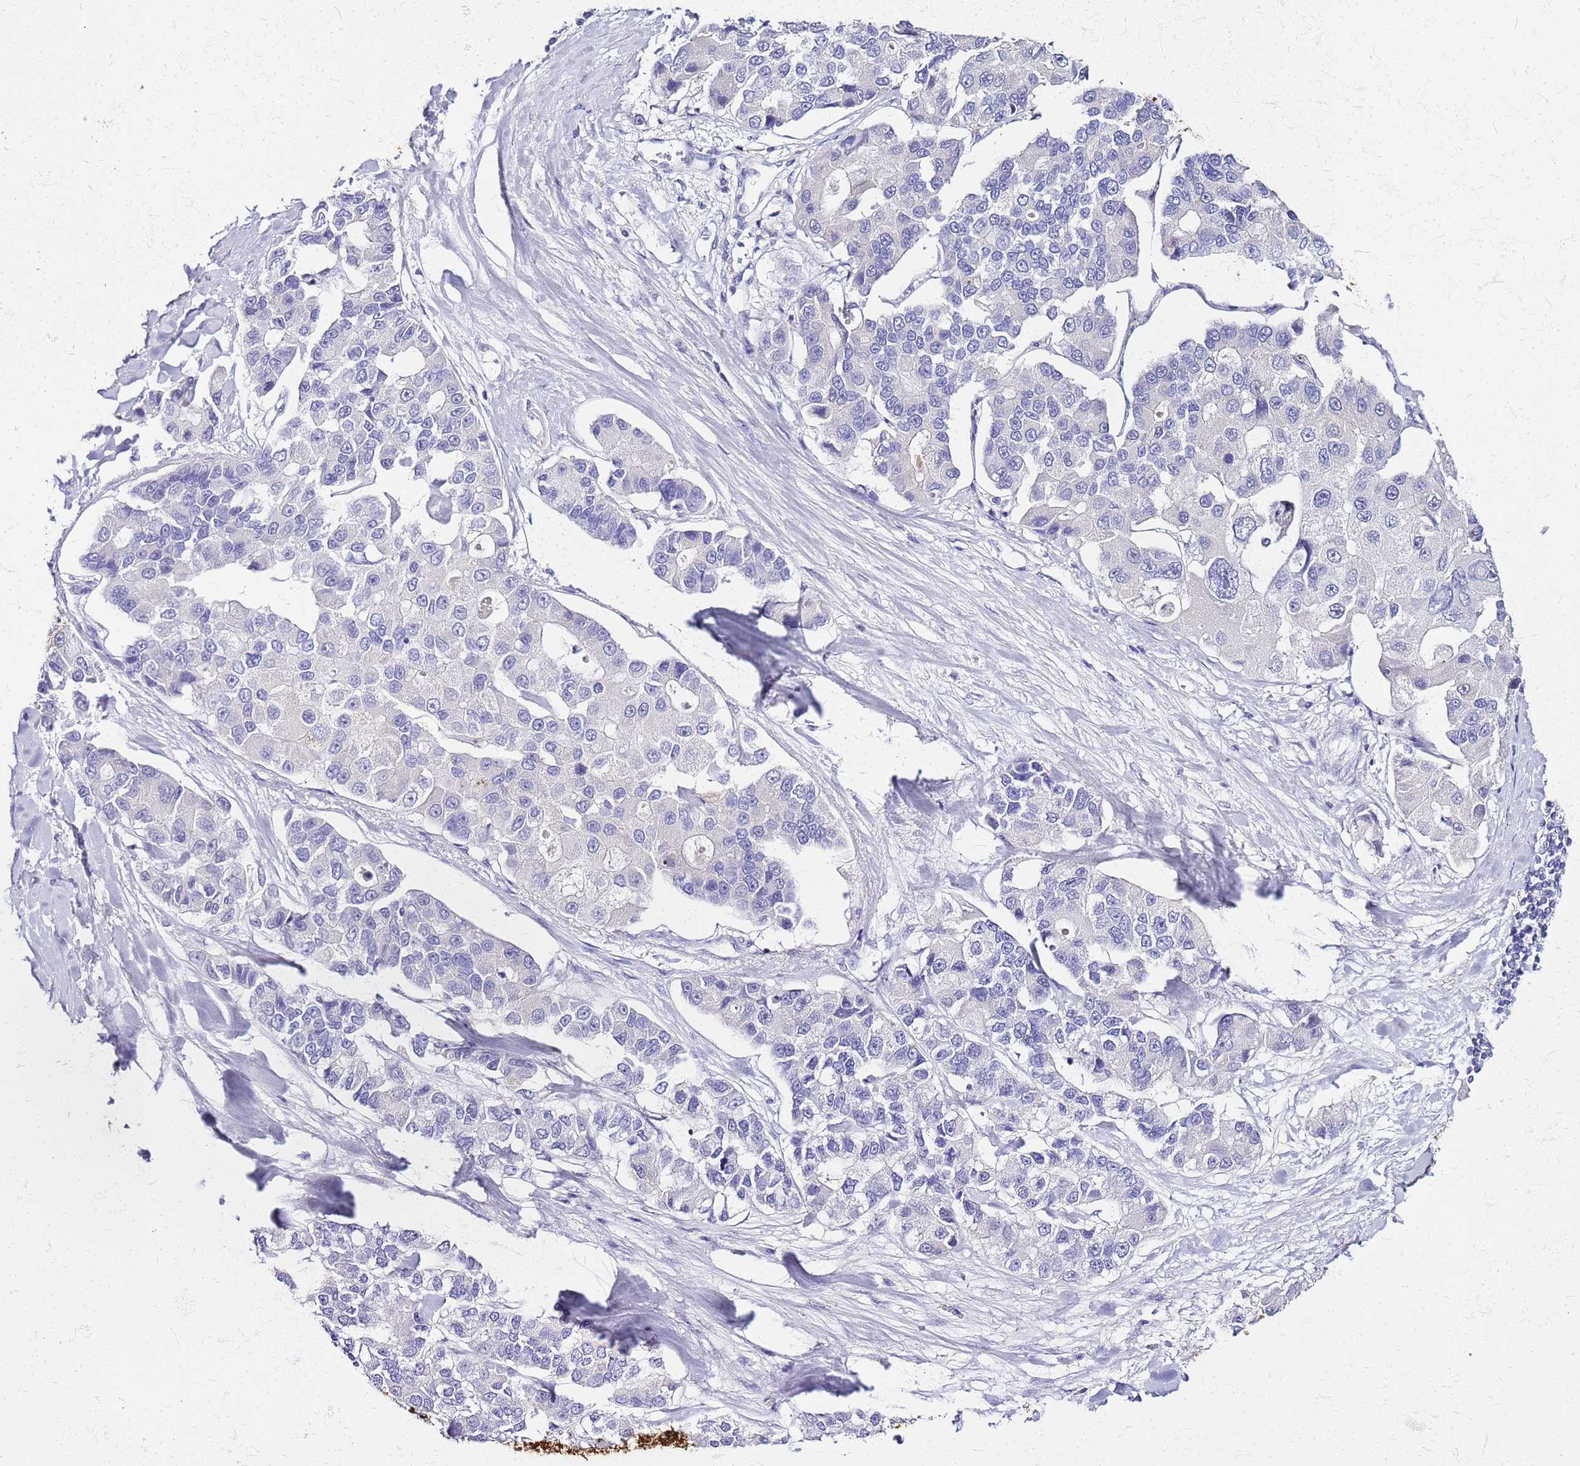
{"staining": {"intensity": "negative", "quantity": "none", "location": "none"}, "tissue": "lung cancer", "cell_type": "Tumor cells", "image_type": "cancer", "snomed": [{"axis": "morphology", "description": "Adenocarcinoma, NOS"}, {"axis": "topography", "description": "Lung"}], "caption": "Tumor cells are negative for protein expression in human lung adenocarcinoma. (DAB (3,3'-diaminobenzidine) IHC, high magnification).", "gene": "DCDC2B", "patient": {"sex": "female", "age": 54}}